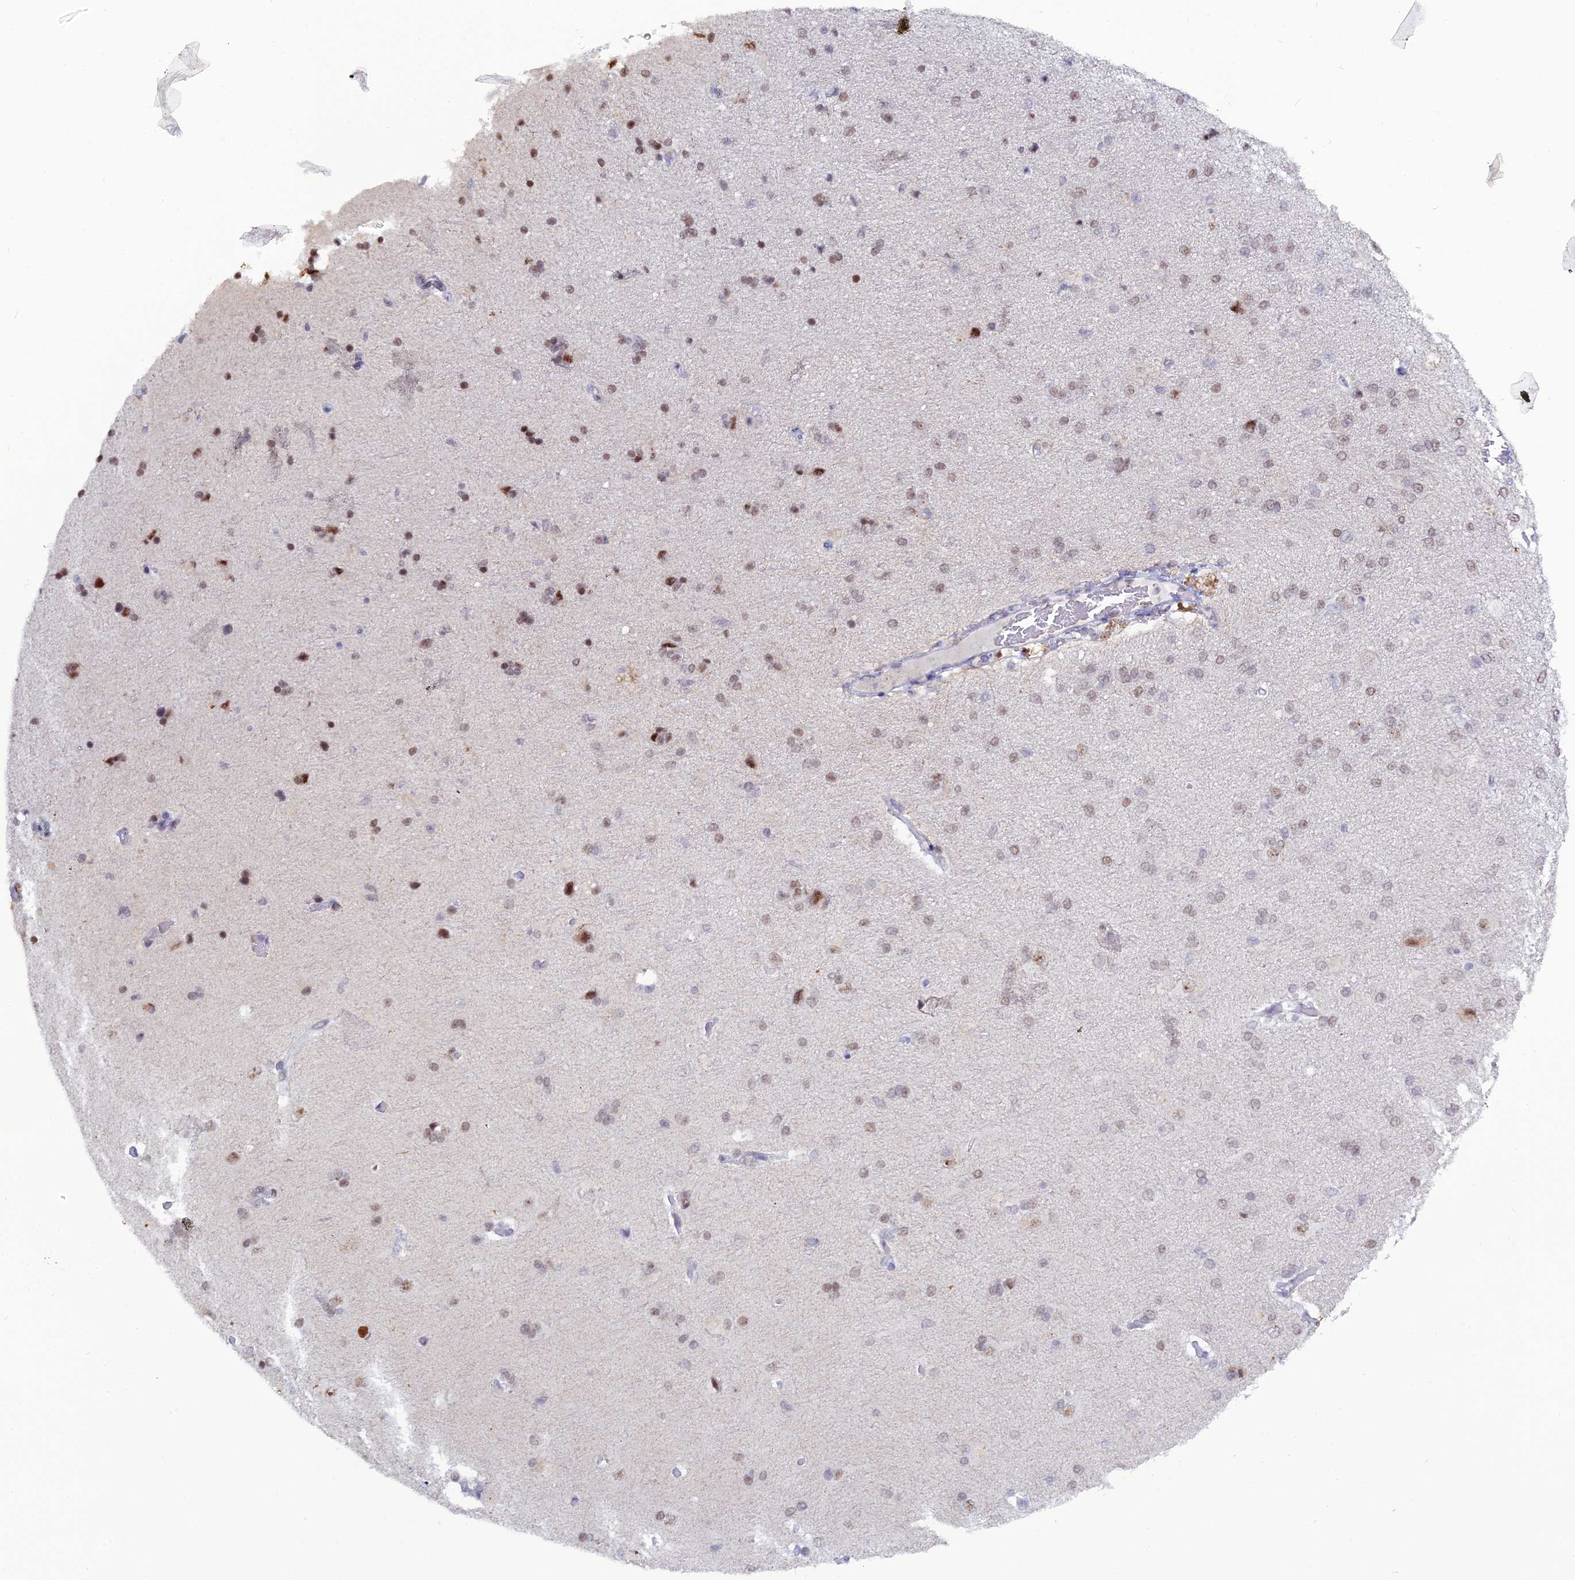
{"staining": {"intensity": "moderate", "quantity": "<25%", "location": "nuclear"}, "tissue": "cerebral cortex", "cell_type": "Endothelial cells", "image_type": "normal", "snomed": [{"axis": "morphology", "description": "Normal tissue, NOS"}, {"axis": "topography", "description": "Cerebral cortex"}], "caption": "DAB immunohistochemical staining of unremarkable cerebral cortex reveals moderate nuclear protein staining in approximately <25% of endothelial cells.", "gene": "NOL4L", "patient": {"sex": "male", "age": 62}}